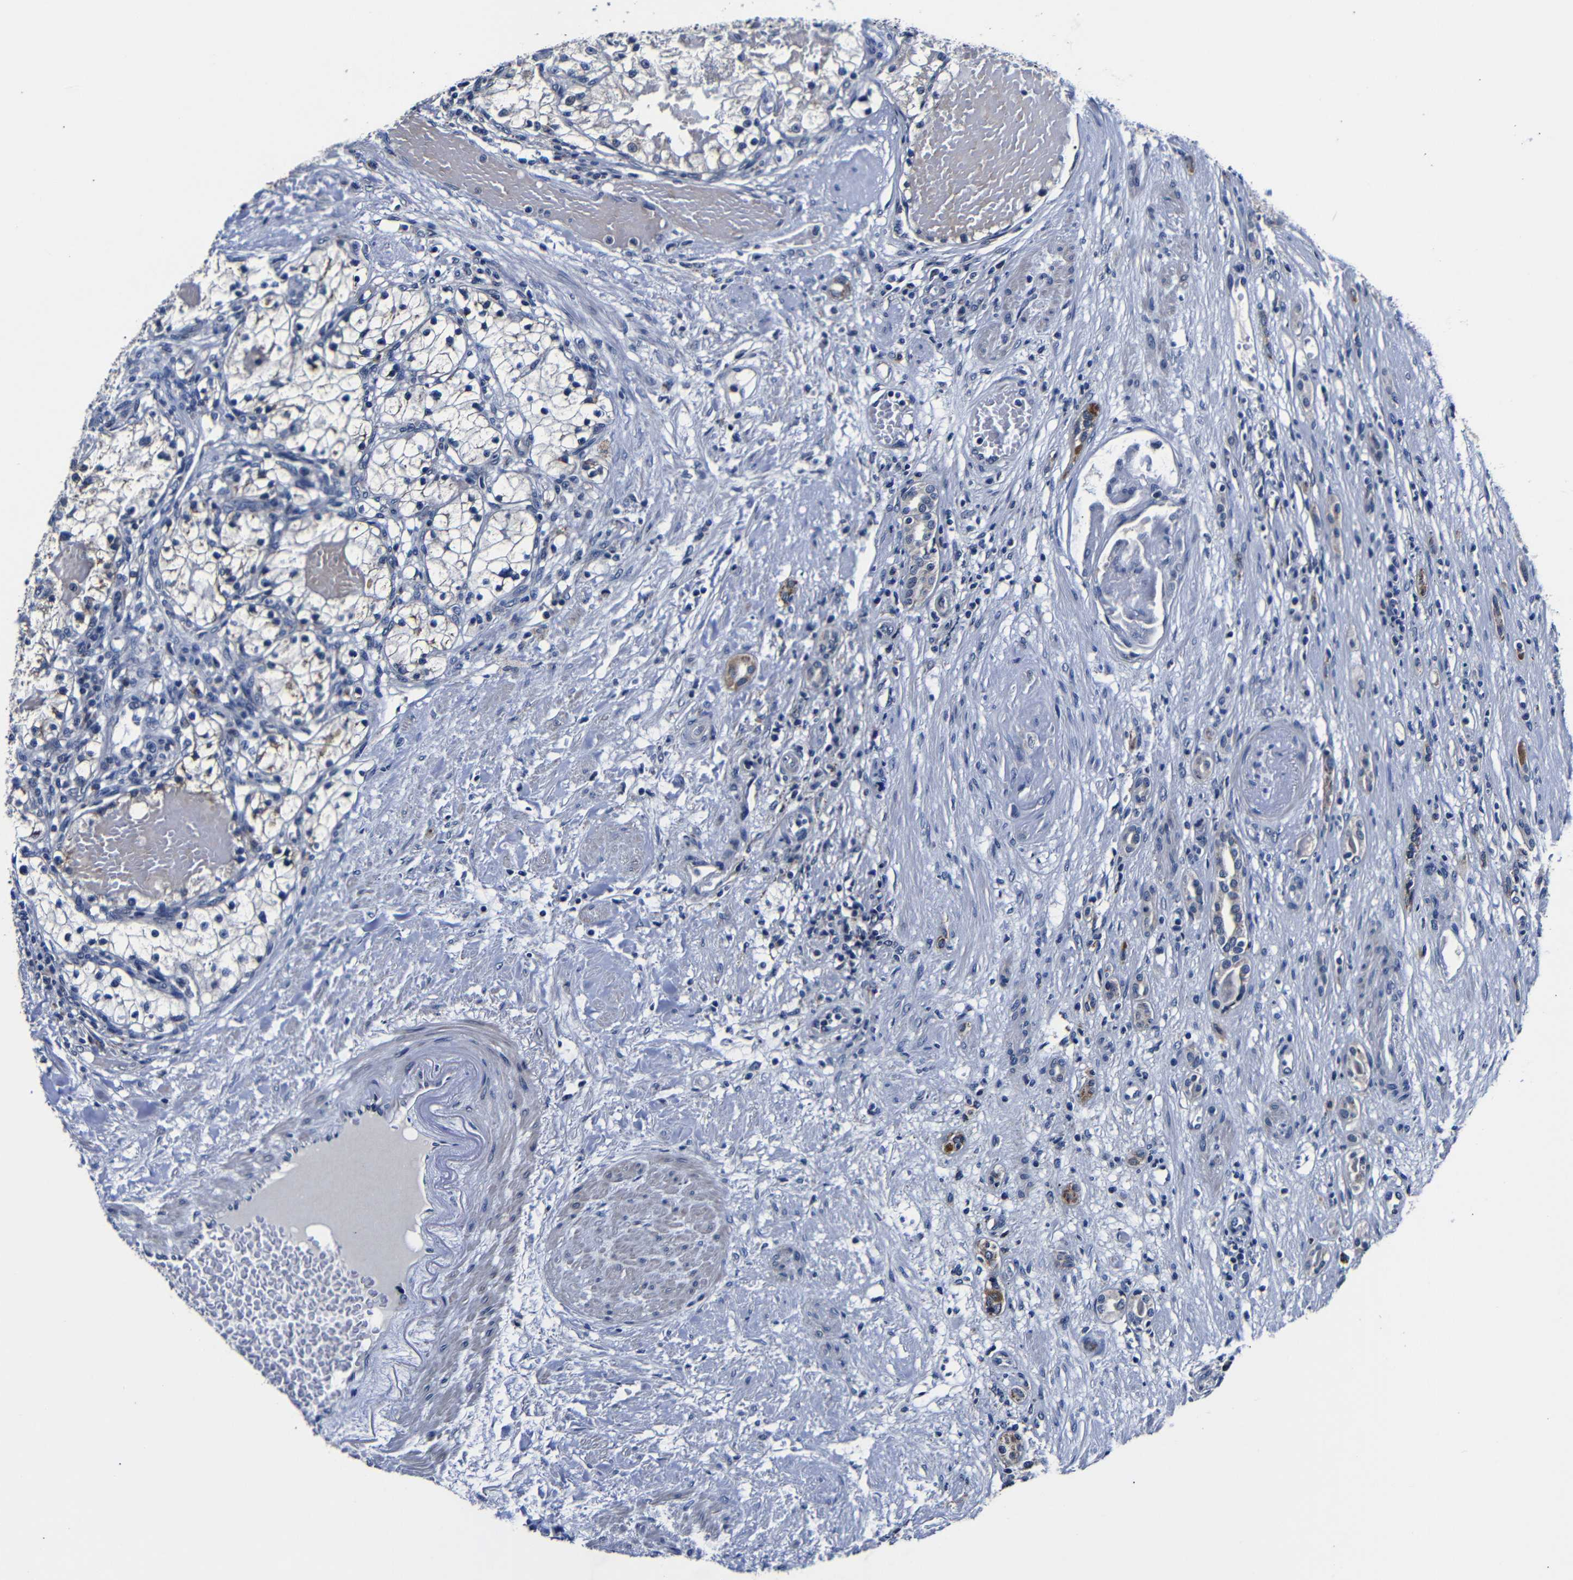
{"staining": {"intensity": "negative", "quantity": "none", "location": "none"}, "tissue": "renal cancer", "cell_type": "Tumor cells", "image_type": "cancer", "snomed": [{"axis": "morphology", "description": "Adenocarcinoma, NOS"}, {"axis": "topography", "description": "Kidney"}], "caption": "Protein analysis of renal cancer (adenocarcinoma) displays no significant staining in tumor cells. (DAB (3,3'-diaminobenzidine) IHC with hematoxylin counter stain).", "gene": "DEPP1", "patient": {"sex": "male", "age": 68}}